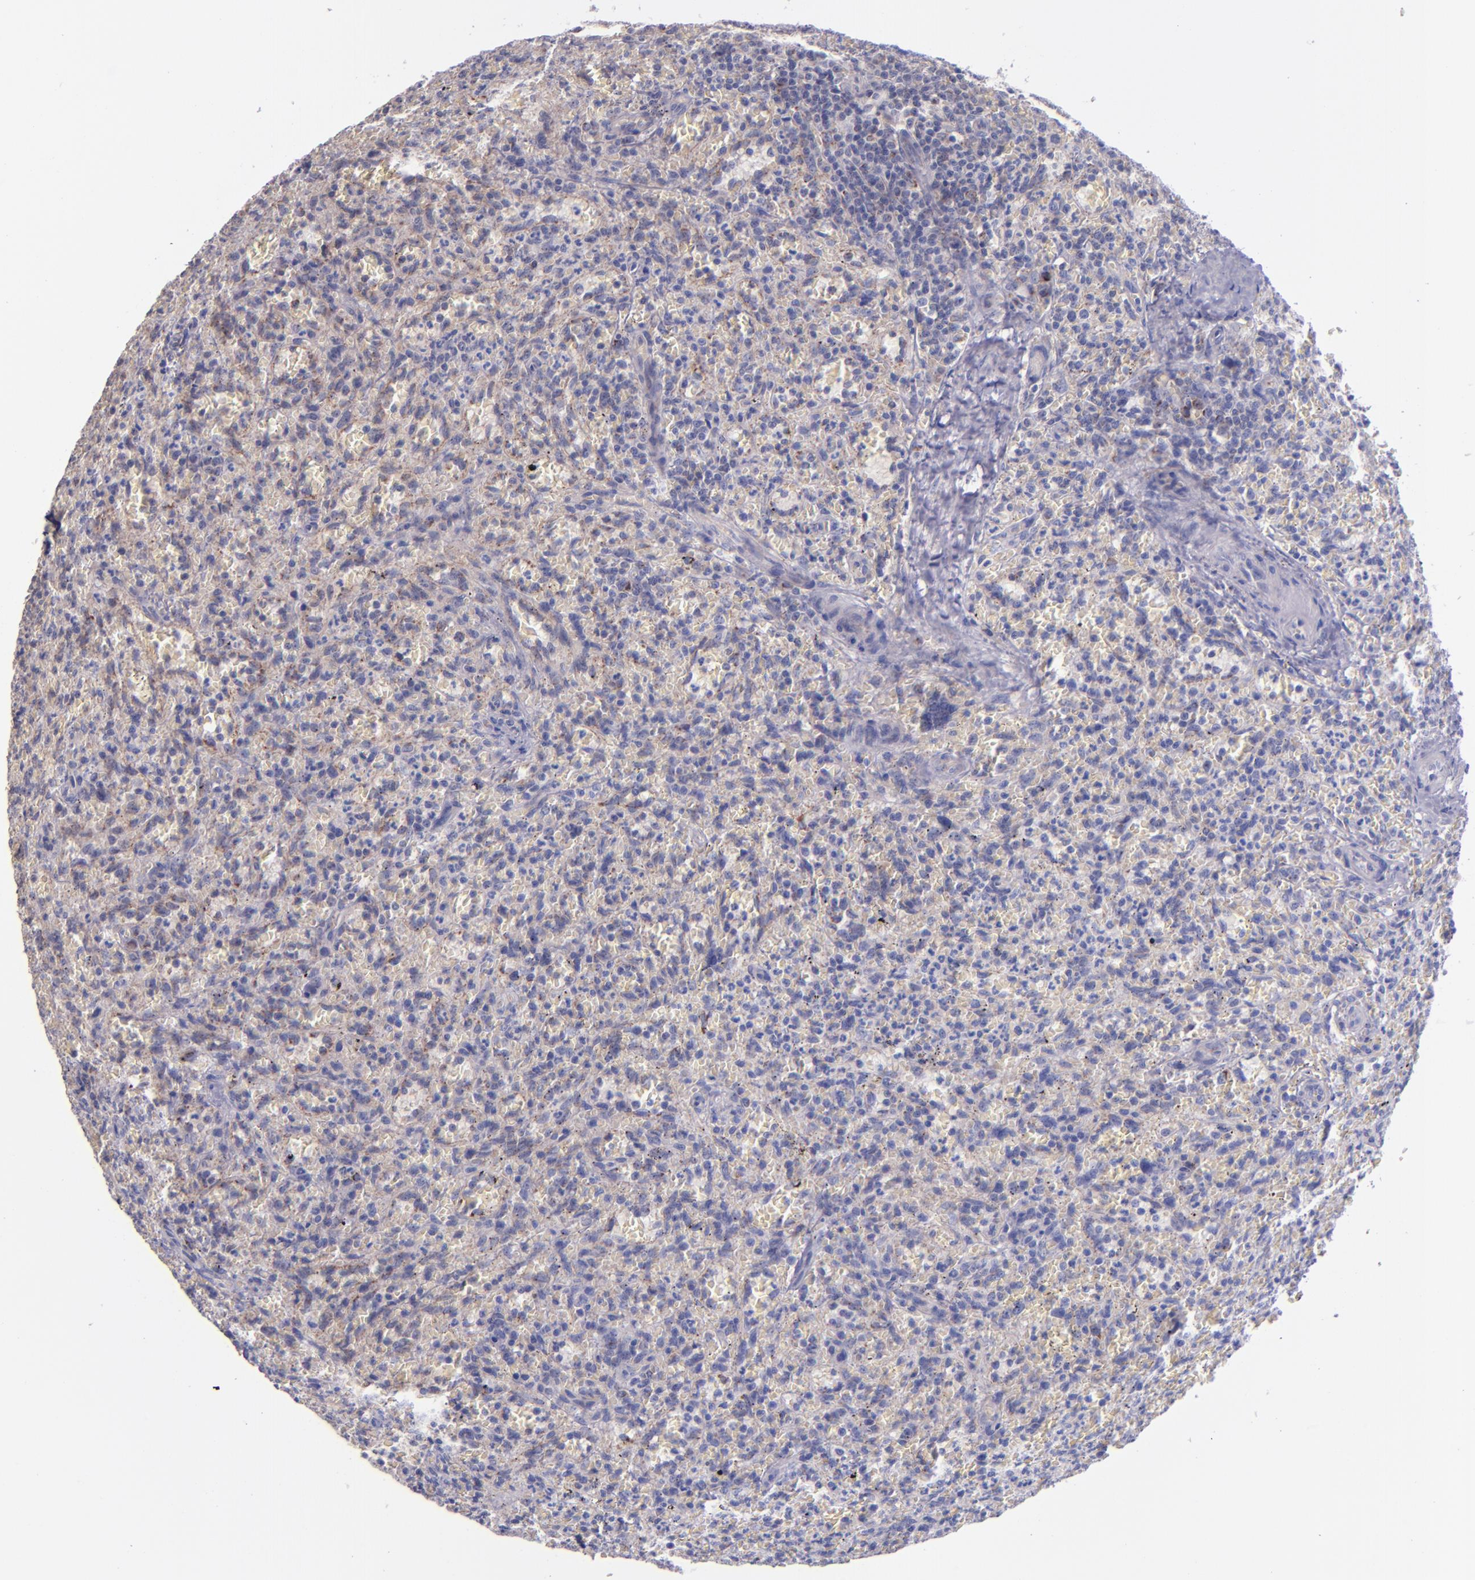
{"staining": {"intensity": "negative", "quantity": "none", "location": "none"}, "tissue": "lymphoma", "cell_type": "Tumor cells", "image_type": "cancer", "snomed": [{"axis": "morphology", "description": "Malignant lymphoma, non-Hodgkin's type, Low grade"}, {"axis": "topography", "description": "Spleen"}], "caption": "Immunohistochemistry (IHC) image of neoplastic tissue: human lymphoma stained with DAB (3,3'-diaminobenzidine) reveals no significant protein positivity in tumor cells. (DAB IHC with hematoxylin counter stain).", "gene": "SHC1", "patient": {"sex": "female", "age": 64}}